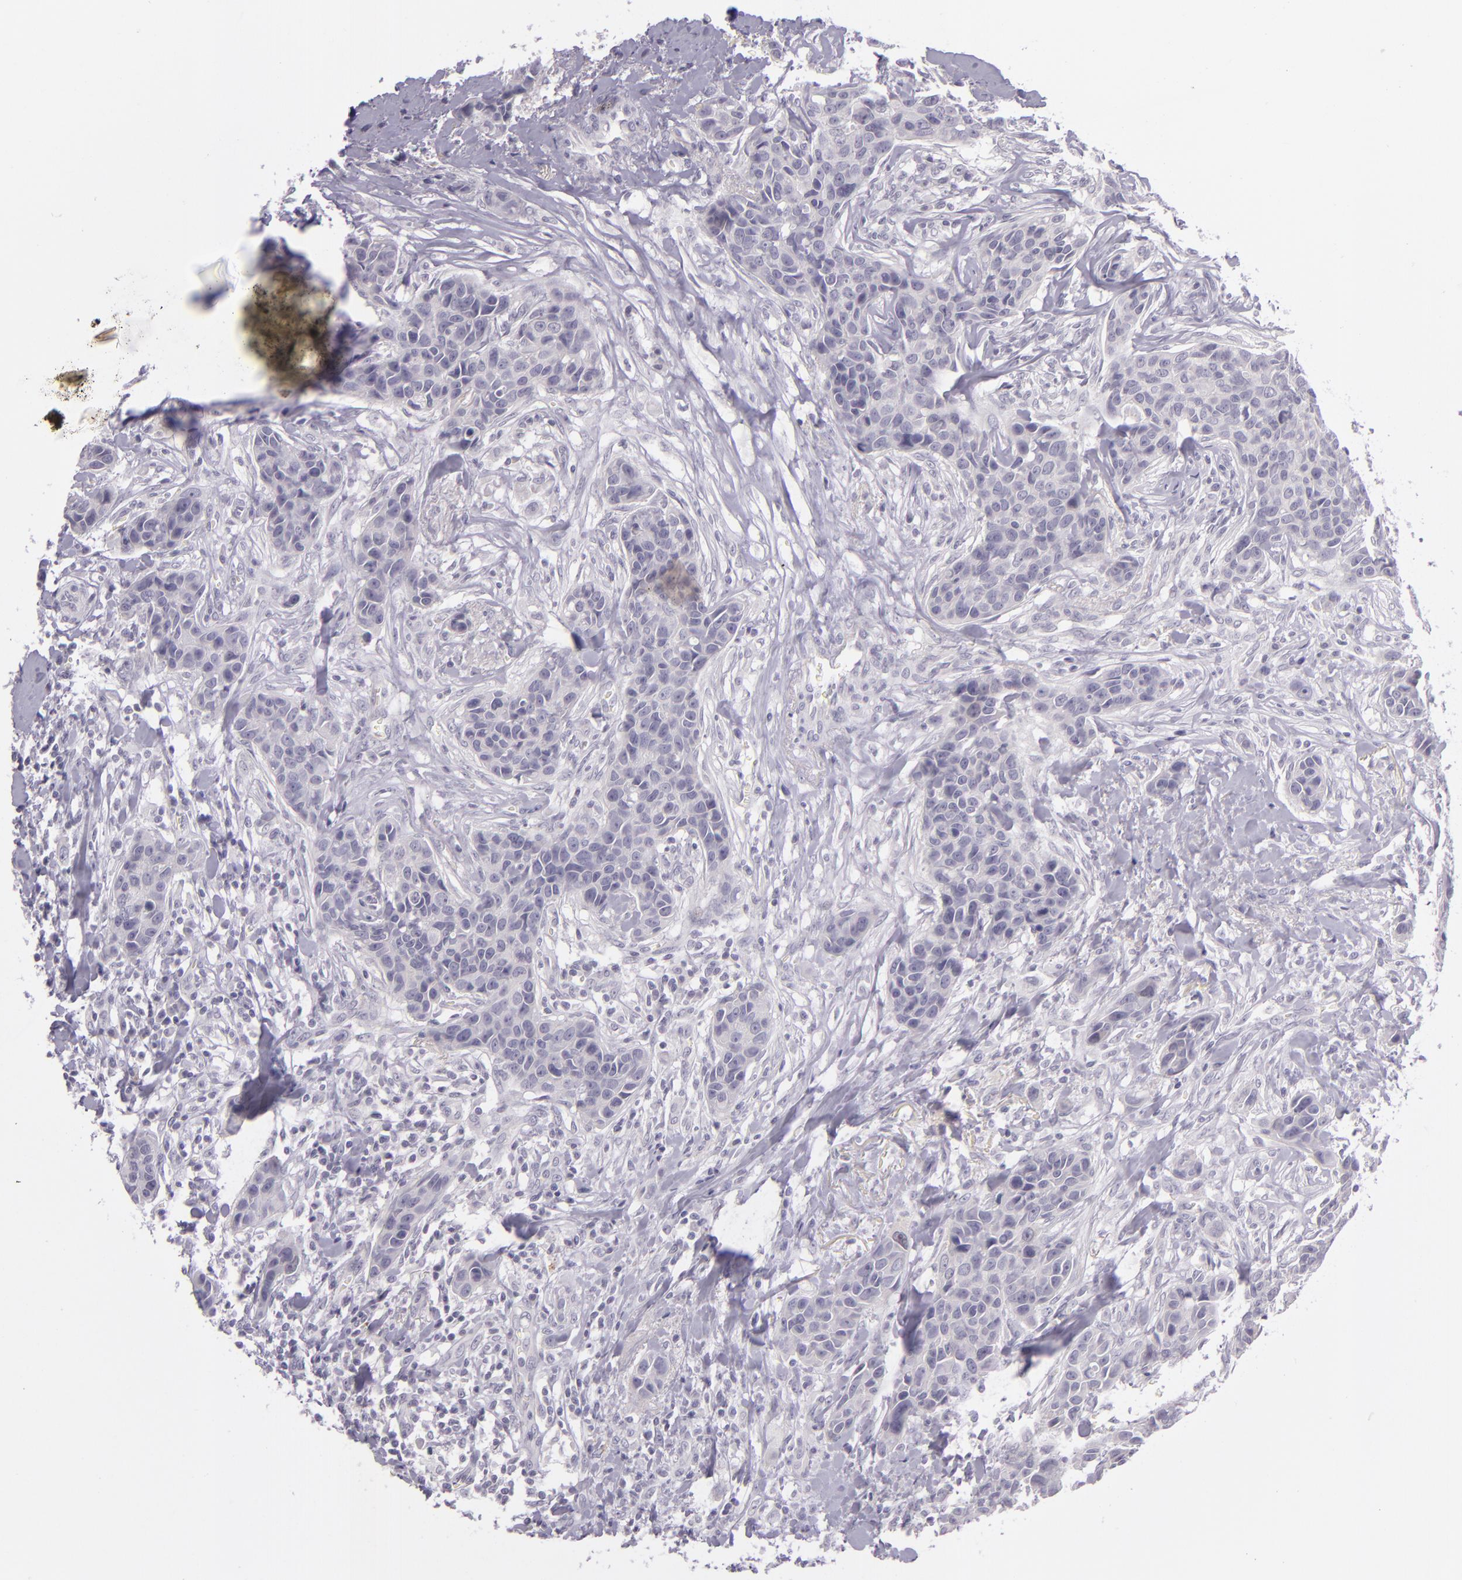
{"staining": {"intensity": "negative", "quantity": "none", "location": "none"}, "tissue": "breast cancer", "cell_type": "Tumor cells", "image_type": "cancer", "snomed": [{"axis": "morphology", "description": "Duct carcinoma"}, {"axis": "topography", "description": "Breast"}], "caption": "Breast infiltrating ductal carcinoma was stained to show a protein in brown. There is no significant expression in tumor cells. (Stains: DAB (3,3'-diaminobenzidine) immunohistochemistry (IHC) with hematoxylin counter stain, Microscopy: brightfield microscopy at high magnification).", "gene": "CBS", "patient": {"sex": "female", "age": 91}}